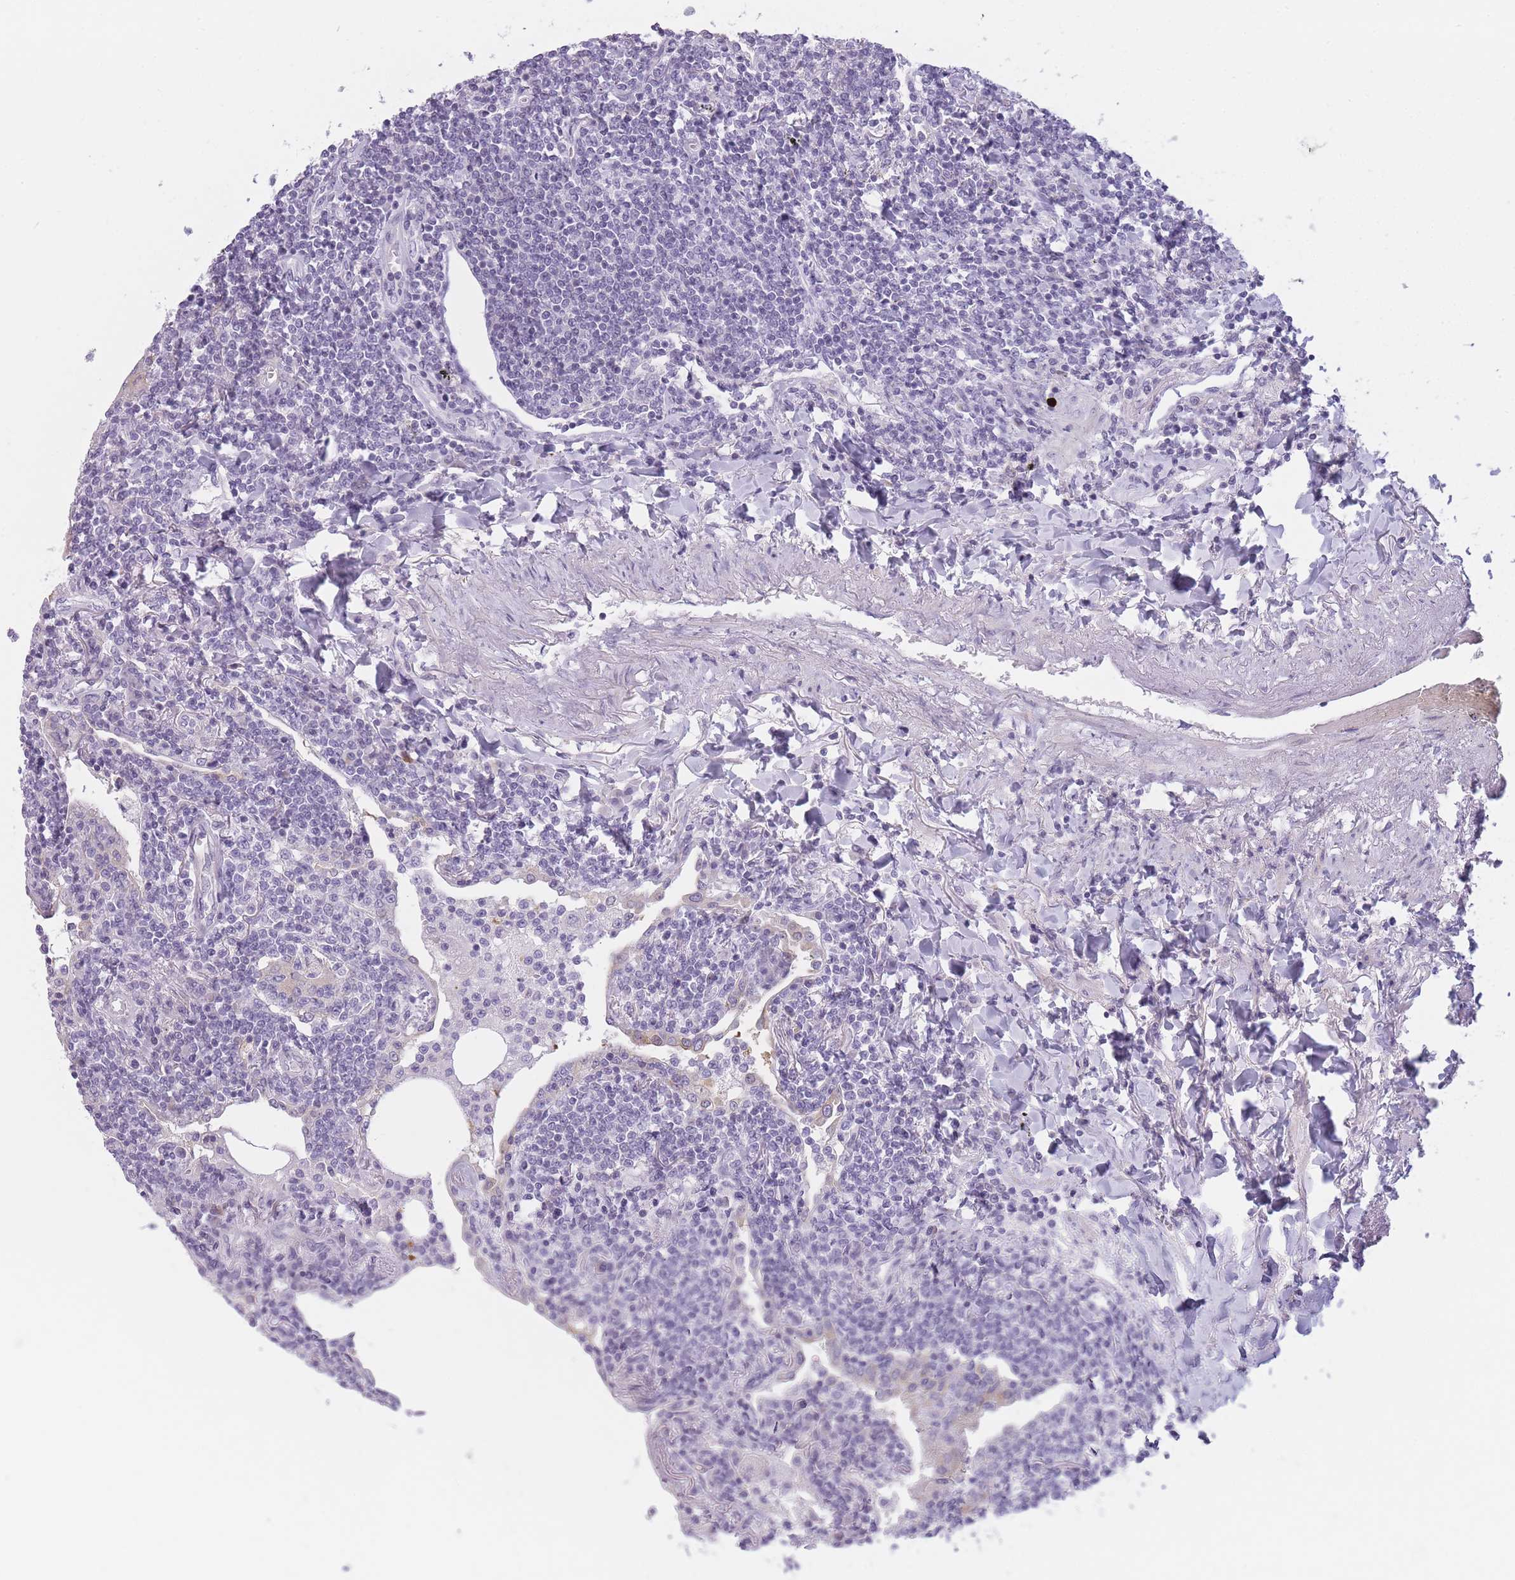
{"staining": {"intensity": "negative", "quantity": "none", "location": "none"}, "tissue": "lymphoma", "cell_type": "Tumor cells", "image_type": "cancer", "snomed": [{"axis": "morphology", "description": "Malignant lymphoma, non-Hodgkin's type, Low grade"}, {"axis": "topography", "description": "Lung"}], "caption": "Immunohistochemistry (IHC) image of neoplastic tissue: low-grade malignant lymphoma, non-Hodgkin's type stained with DAB reveals no significant protein expression in tumor cells.", "gene": "GGT1", "patient": {"sex": "female", "age": 71}}